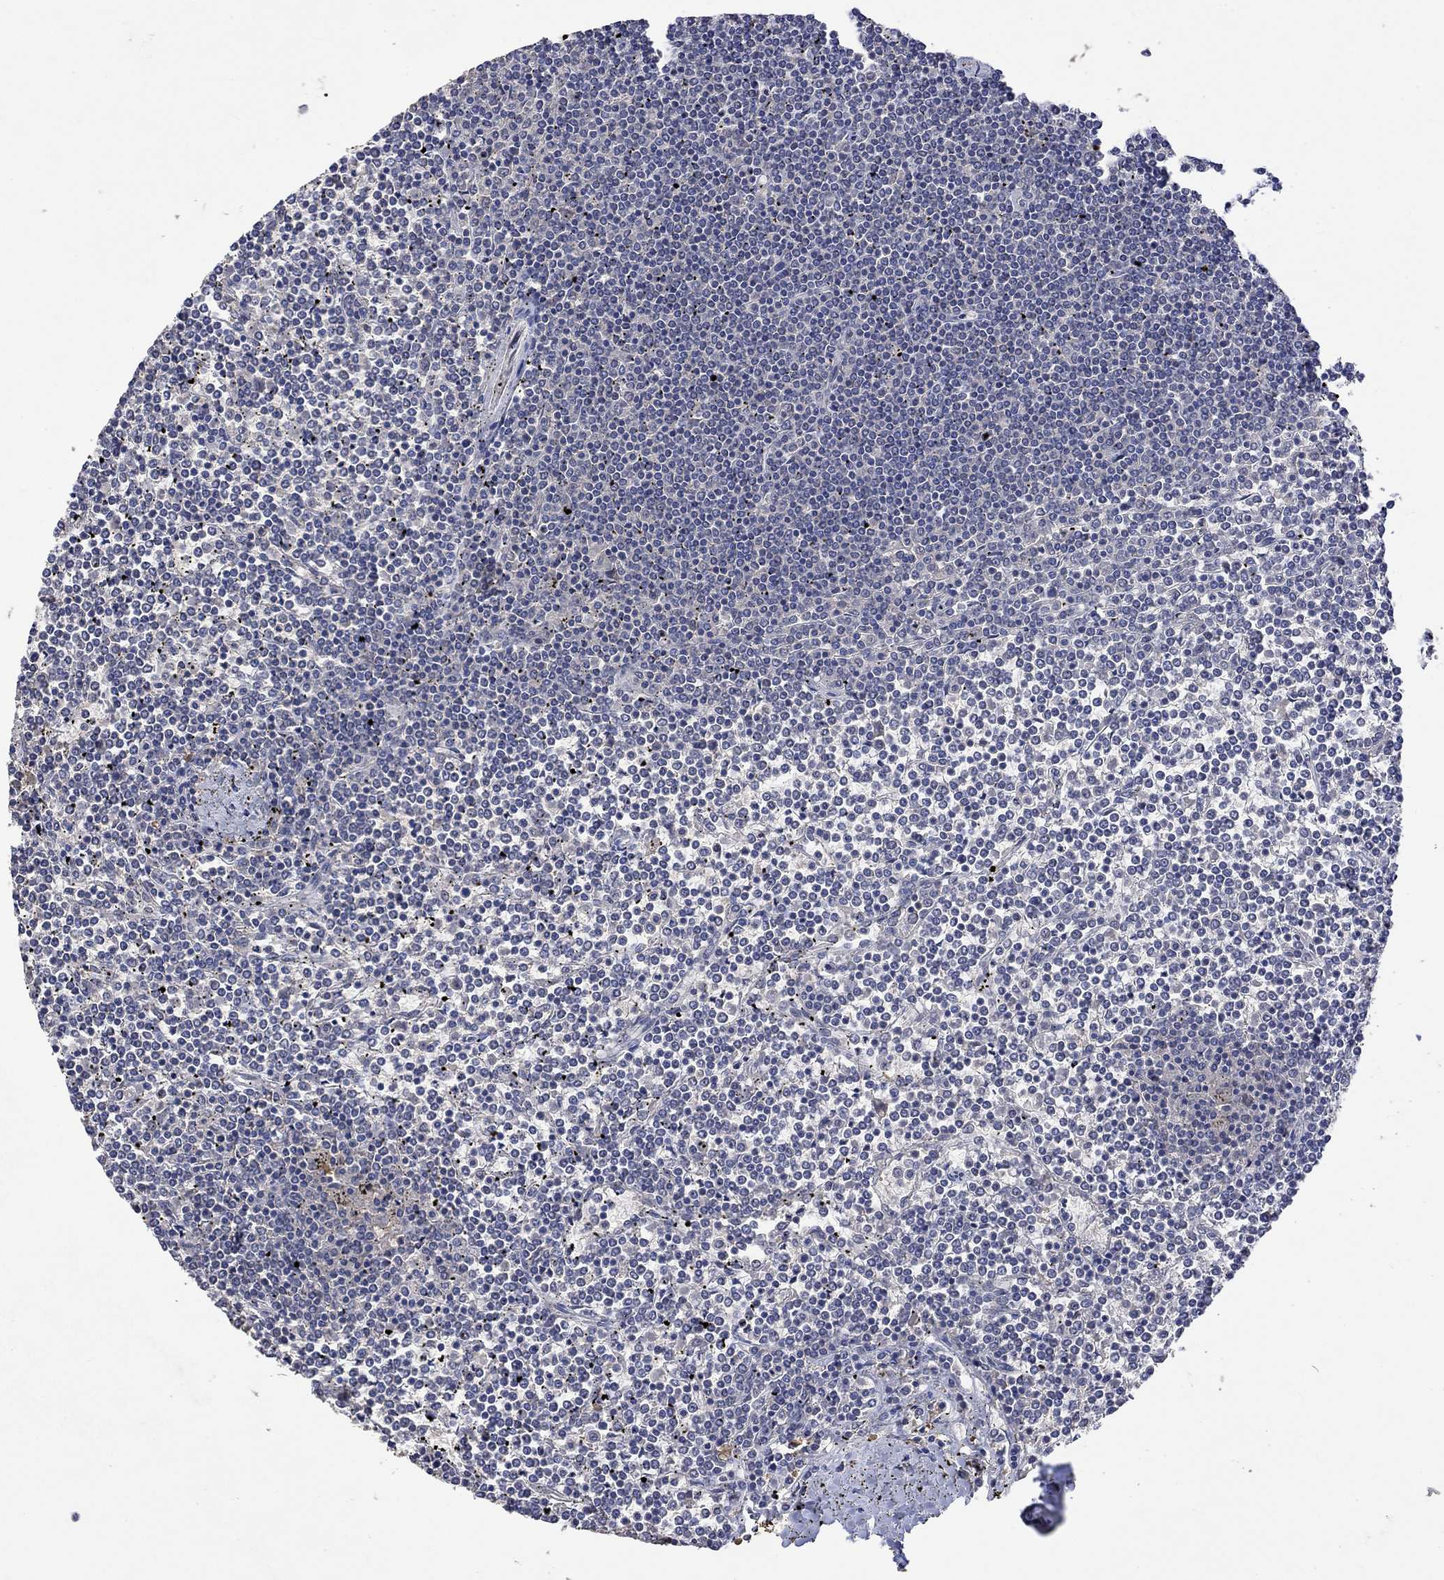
{"staining": {"intensity": "negative", "quantity": "none", "location": "none"}, "tissue": "lymphoma", "cell_type": "Tumor cells", "image_type": "cancer", "snomed": [{"axis": "morphology", "description": "Malignant lymphoma, non-Hodgkin's type, Low grade"}, {"axis": "topography", "description": "Spleen"}], "caption": "This is an immunohistochemistry histopathology image of lymphoma. There is no expression in tumor cells.", "gene": "PTPN20", "patient": {"sex": "female", "age": 19}}